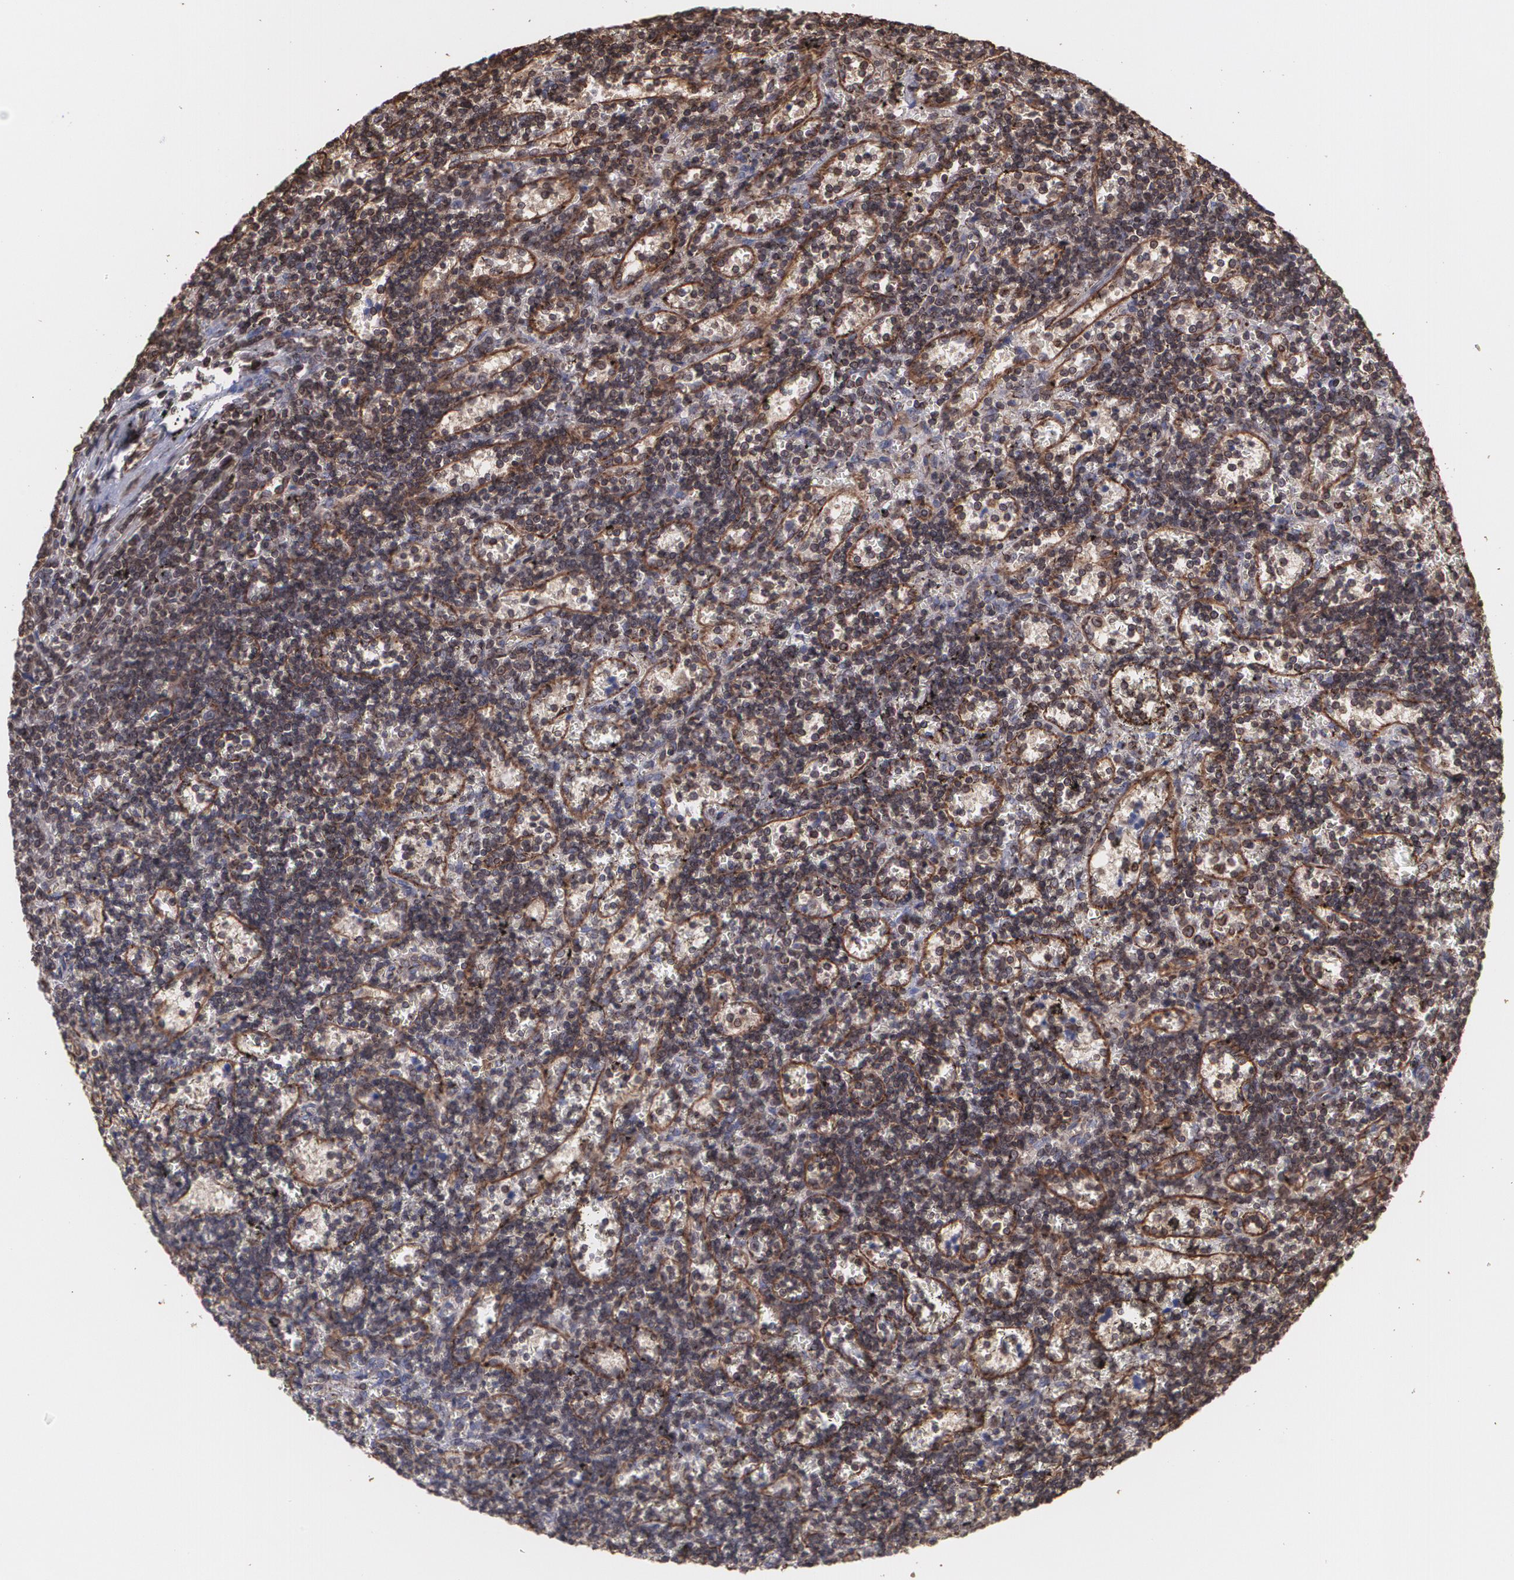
{"staining": {"intensity": "strong", "quantity": ">75%", "location": "cytoplasmic/membranous"}, "tissue": "lymphoma", "cell_type": "Tumor cells", "image_type": "cancer", "snomed": [{"axis": "morphology", "description": "Malignant lymphoma, non-Hodgkin's type, Low grade"}, {"axis": "topography", "description": "Spleen"}], "caption": "The immunohistochemical stain labels strong cytoplasmic/membranous staining in tumor cells of lymphoma tissue. (IHC, brightfield microscopy, high magnification).", "gene": "TRIP11", "patient": {"sex": "male", "age": 60}}